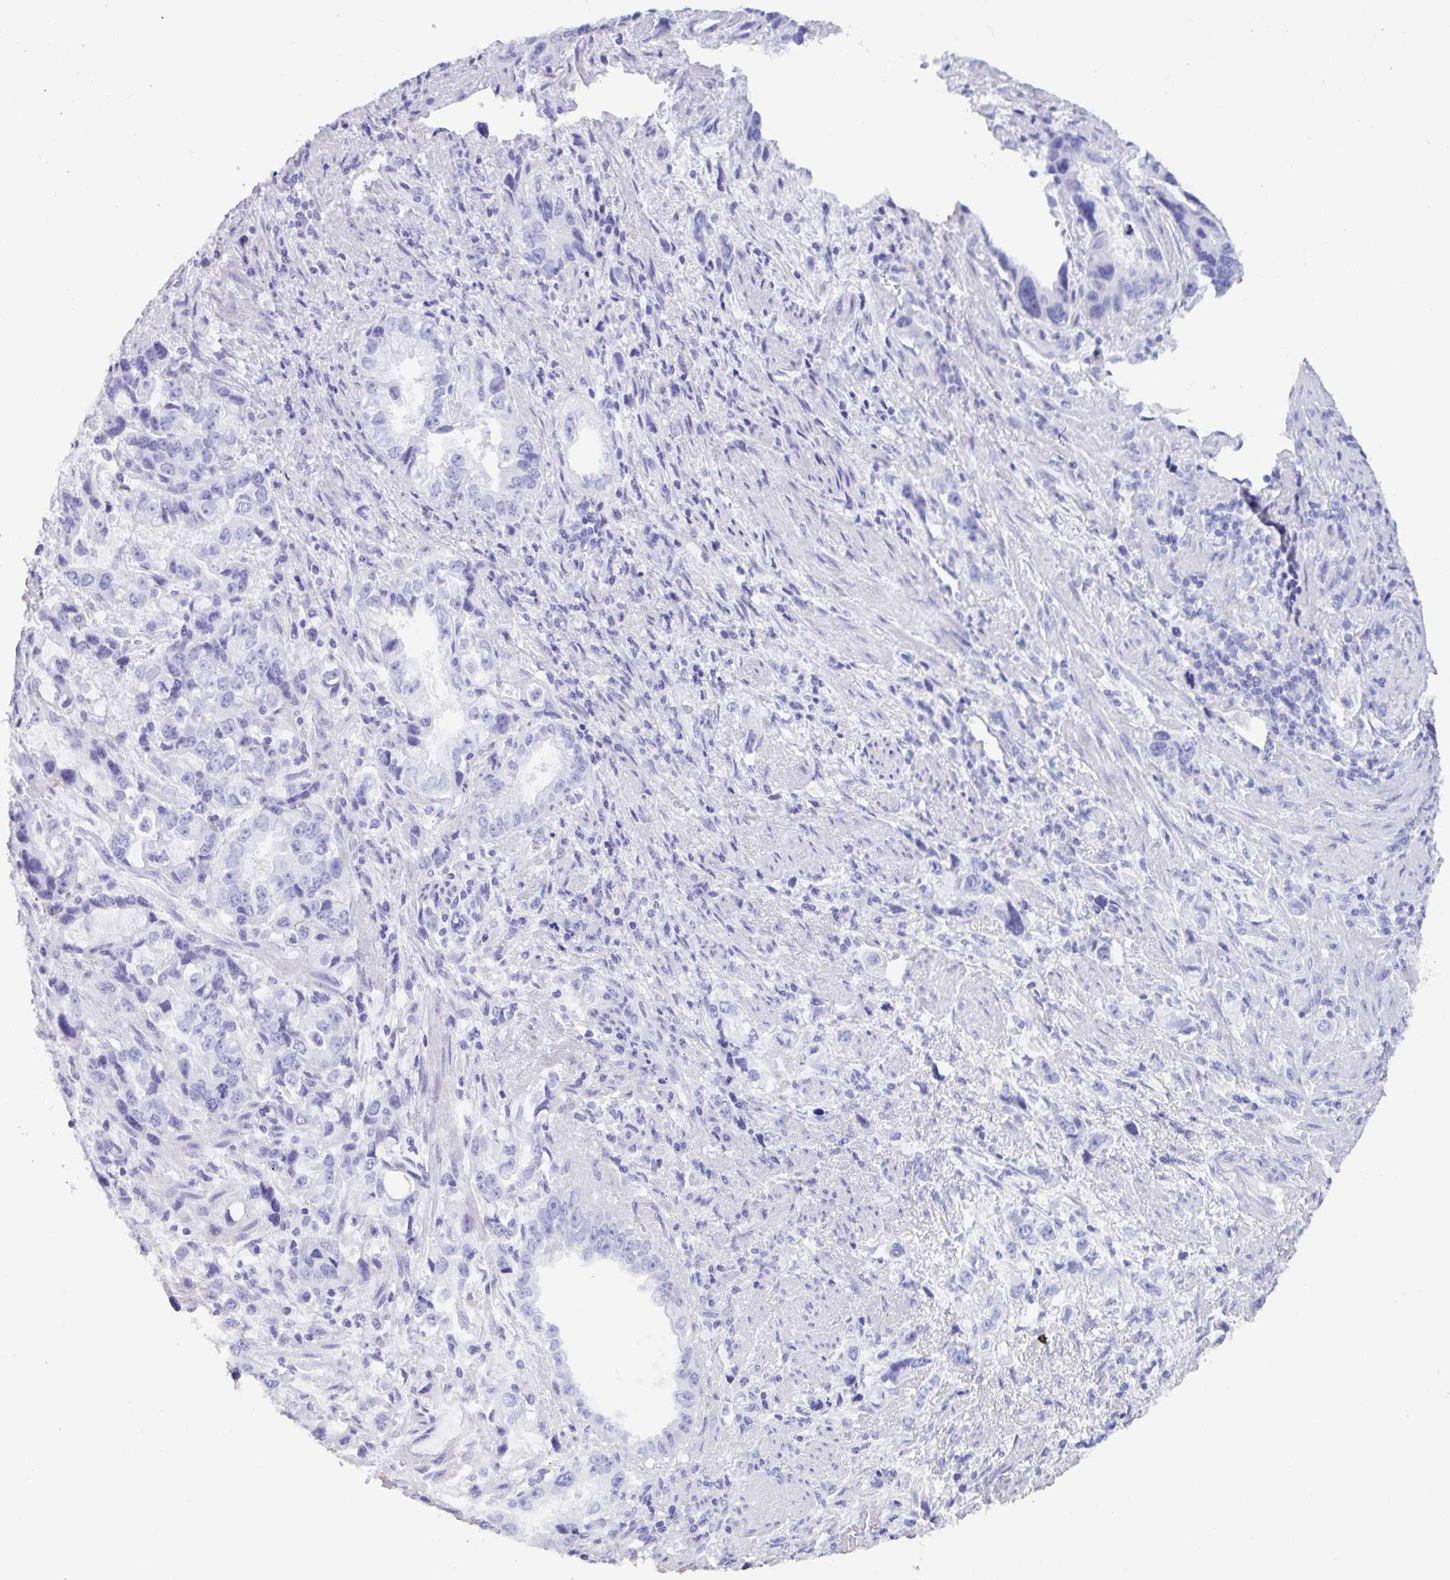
{"staining": {"intensity": "negative", "quantity": "none", "location": "none"}, "tissue": "stomach cancer", "cell_type": "Tumor cells", "image_type": "cancer", "snomed": [{"axis": "morphology", "description": "Adenocarcinoma, NOS"}, {"axis": "topography", "description": "Stomach, lower"}], "caption": "An immunohistochemistry (IHC) histopathology image of stomach cancer (adenocarcinoma) is shown. There is no staining in tumor cells of stomach cancer (adenocarcinoma). (Brightfield microscopy of DAB immunohistochemistry at high magnification).", "gene": "TNNC1", "patient": {"sex": "female", "age": 93}}